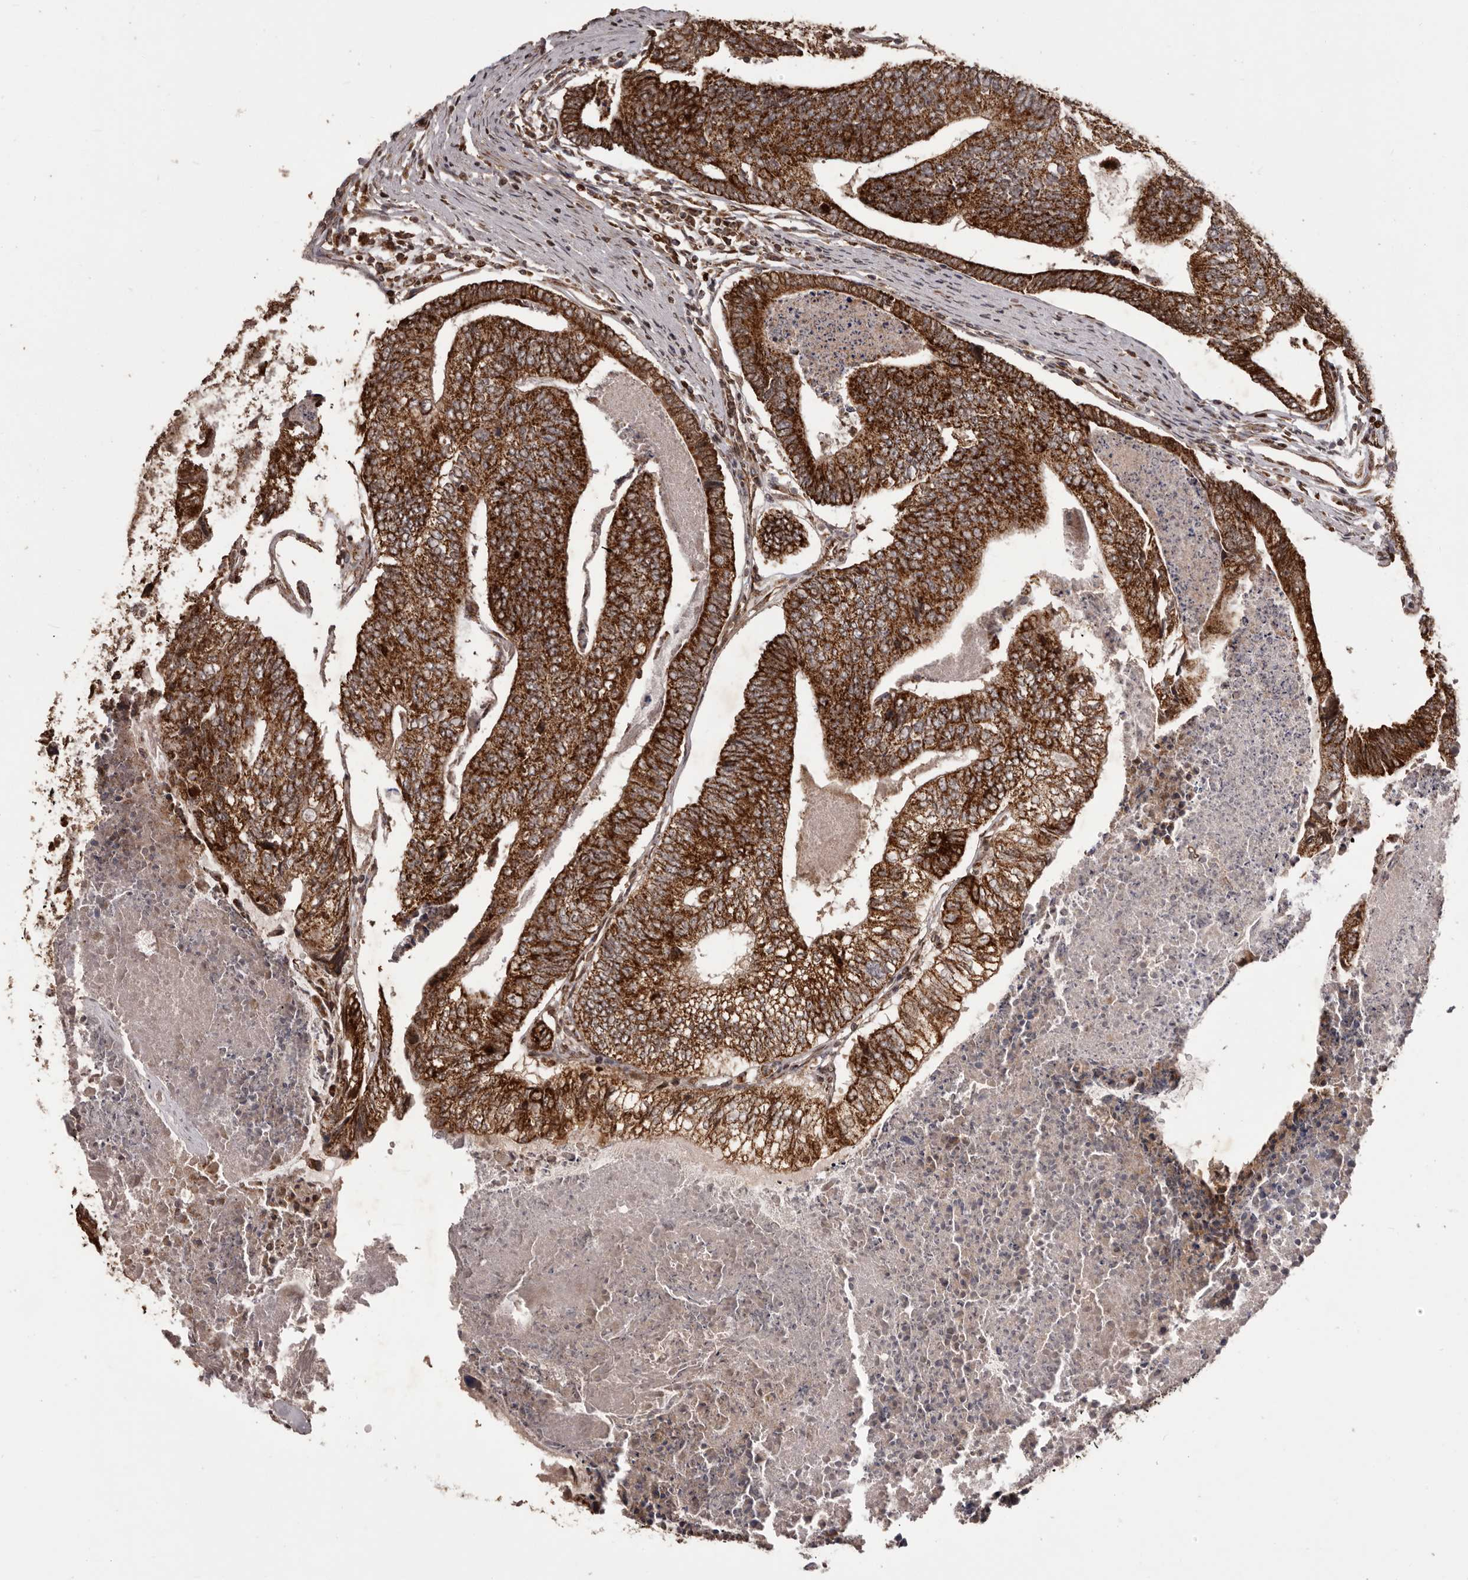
{"staining": {"intensity": "strong", "quantity": ">75%", "location": "cytoplasmic/membranous"}, "tissue": "colorectal cancer", "cell_type": "Tumor cells", "image_type": "cancer", "snomed": [{"axis": "morphology", "description": "Adenocarcinoma, NOS"}, {"axis": "topography", "description": "Colon"}], "caption": "This is a micrograph of immunohistochemistry (IHC) staining of colorectal adenocarcinoma, which shows strong positivity in the cytoplasmic/membranous of tumor cells.", "gene": "CHRM2", "patient": {"sex": "female", "age": 67}}